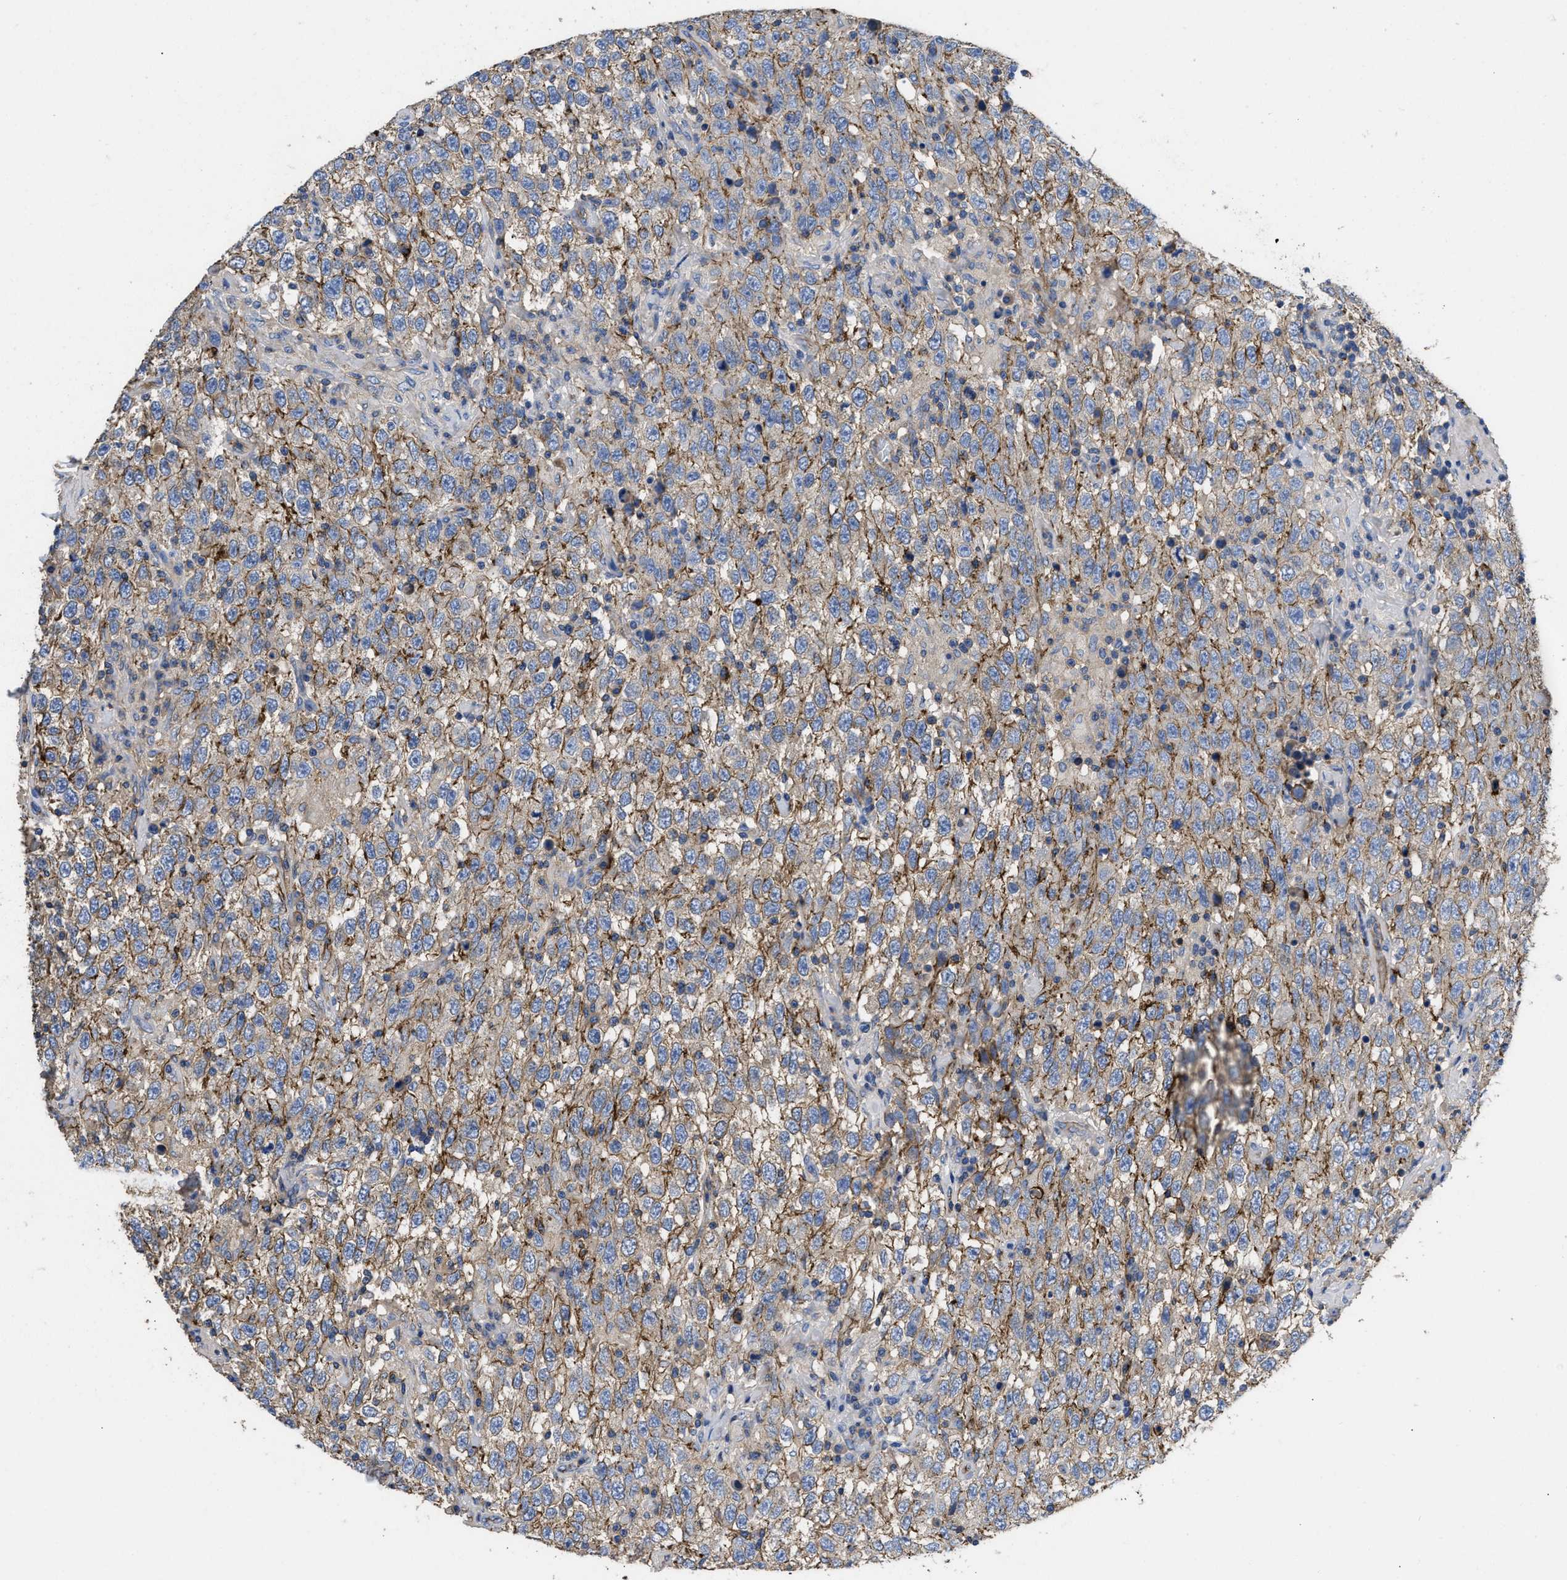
{"staining": {"intensity": "weak", "quantity": "25%-75%", "location": "cytoplasmic/membranous"}, "tissue": "testis cancer", "cell_type": "Tumor cells", "image_type": "cancer", "snomed": [{"axis": "morphology", "description": "Seminoma, NOS"}, {"axis": "topography", "description": "Testis"}], "caption": "Immunohistochemistry (IHC) histopathology image of seminoma (testis) stained for a protein (brown), which shows low levels of weak cytoplasmic/membranous positivity in about 25%-75% of tumor cells.", "gene": "USP4", "patient": {"sex": "male", "age": 41}}